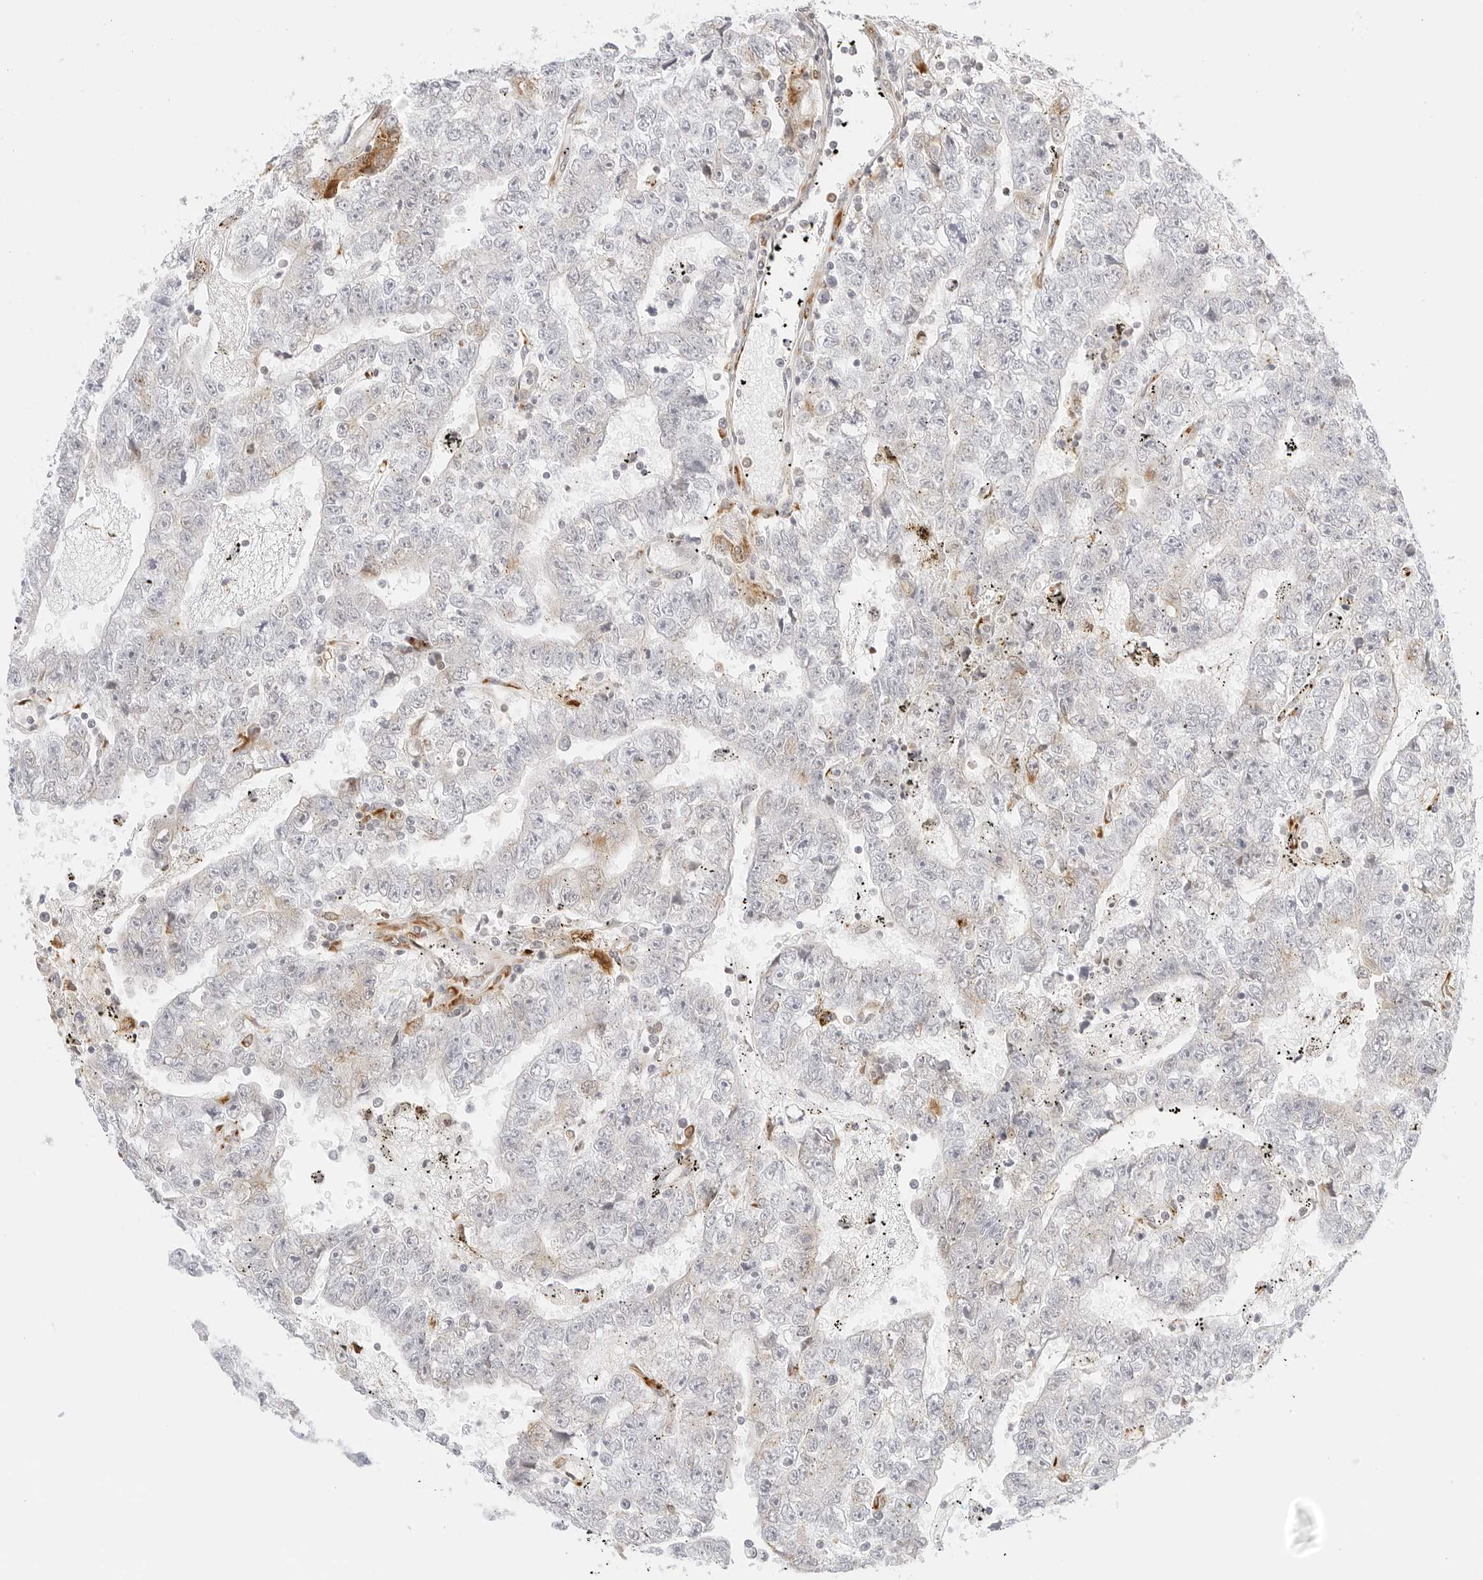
{"staining": {"intensity": "negative", "quantity": "none", "location": "none"}, "tissue": "testis cancer", "cell_type": "Tumor cells", "image_type": "cancer", "snomed": [{"axis": "morphology", "description": "Carcinoma, Embryonal, NOS"}, {"axis": "topography", "description": "Testis"}], "caption": "A micrograph of human embryonal carcinoma (testis) is negative for staining in tumor cells.", "gene": "TEKT2", "patient": {"sex": "male", "age": 25}}